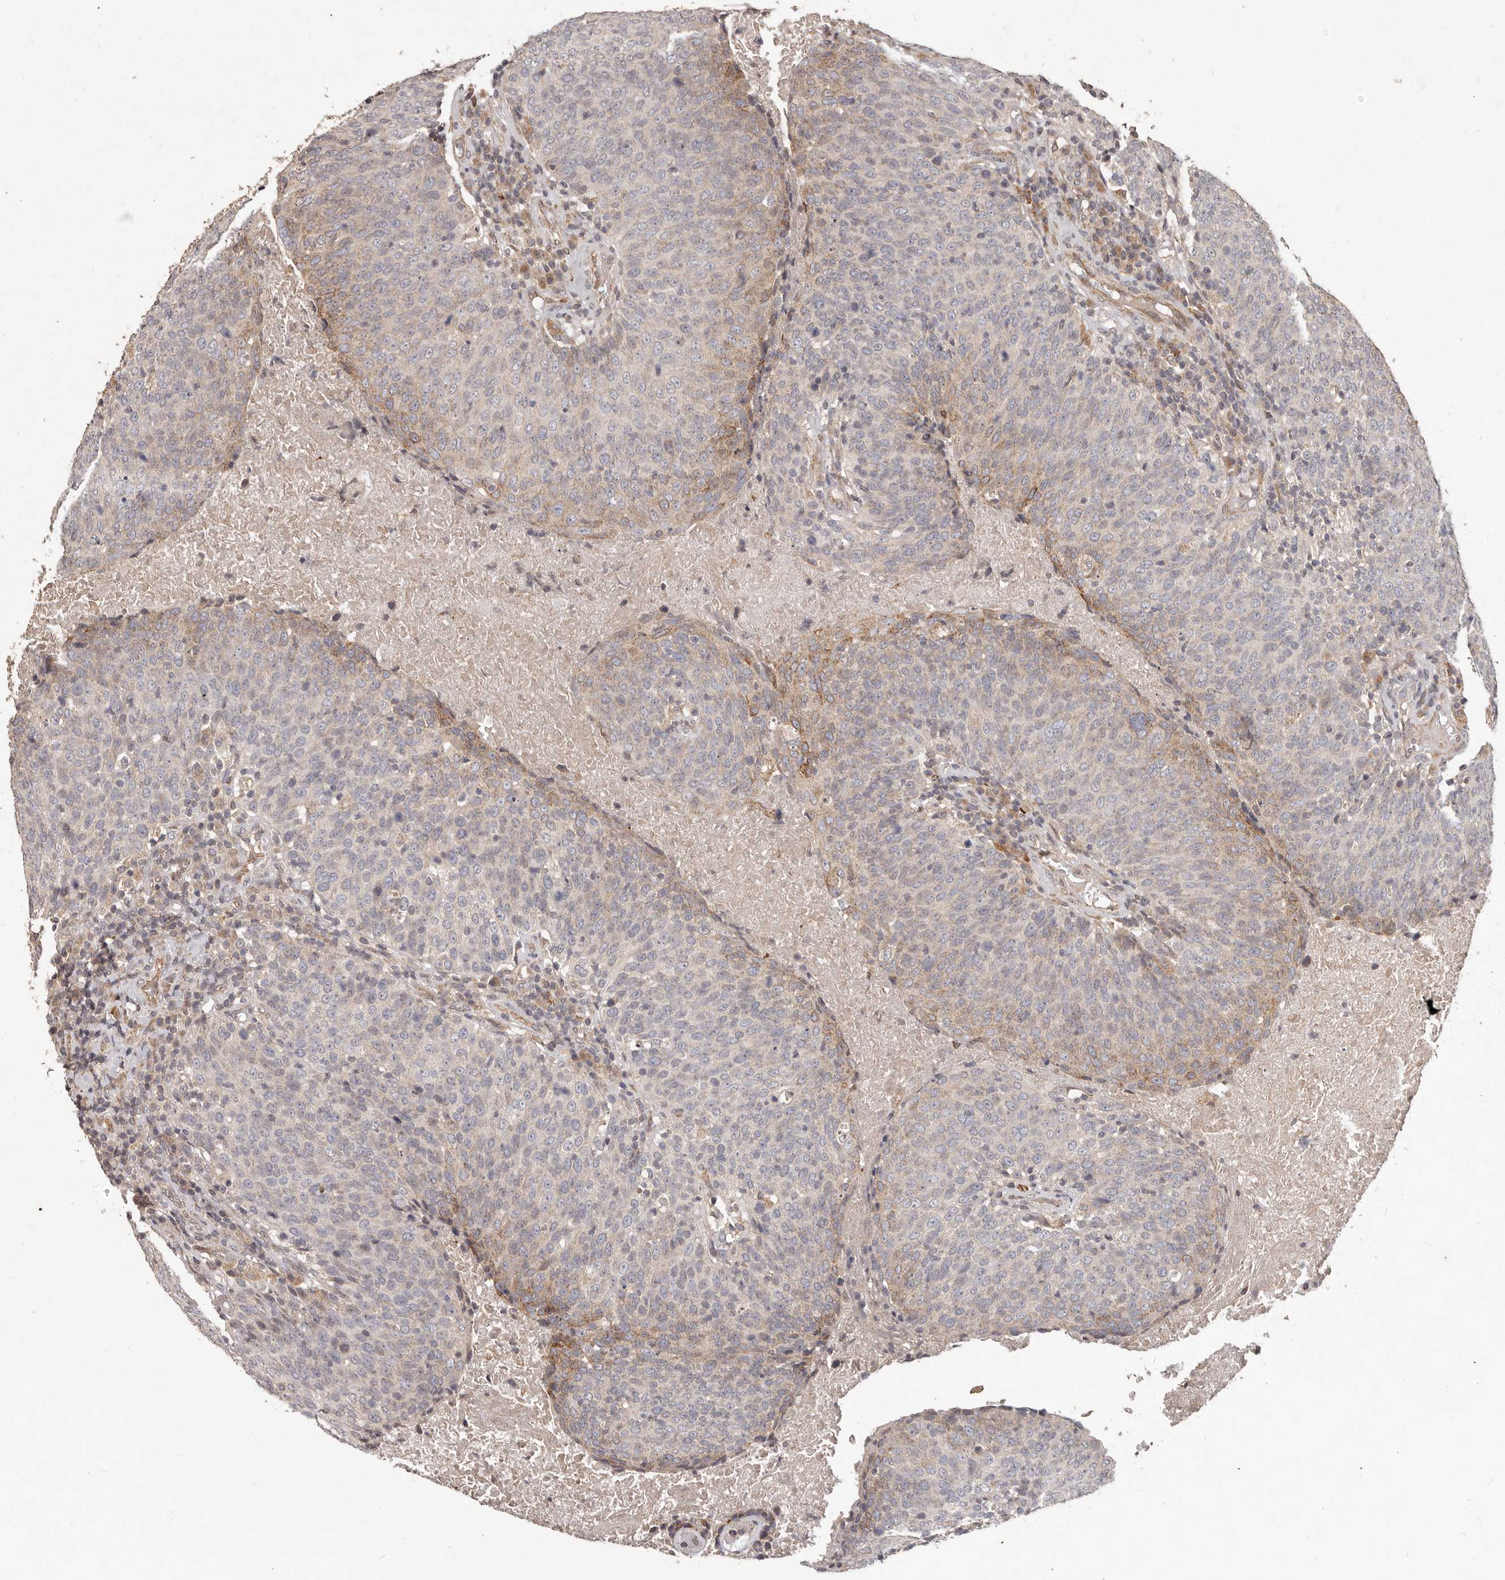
{"staining": {"intensity": "moderate", "quantity": "<25%", "location": "cytoplasmic/membranous"}, "tissue": "head and neck cancer", "cell_type": "Tumor cells", "image_type": "cancer", "snomed": [{"axis": "morphology", "description": "Squamous cell carcinoma, NOS"}, {"axis": "morphology", "description": "Squamous cell carcinoma, metastatic, NOS"}, {"axis": "topography", "description": "Lymph node"}, {"axis": "topography", "description": "Head-Neck"}], "caption": "Brown immunohistochemical staining in head and neck cancer (metastatic squamous cell carcinoma) exhibits moderate cytoplasmic/membranous positivity in about <25% of tumor cells.", "gene": "PLOD2", "patient": {"sex": "male", "age": 62}}